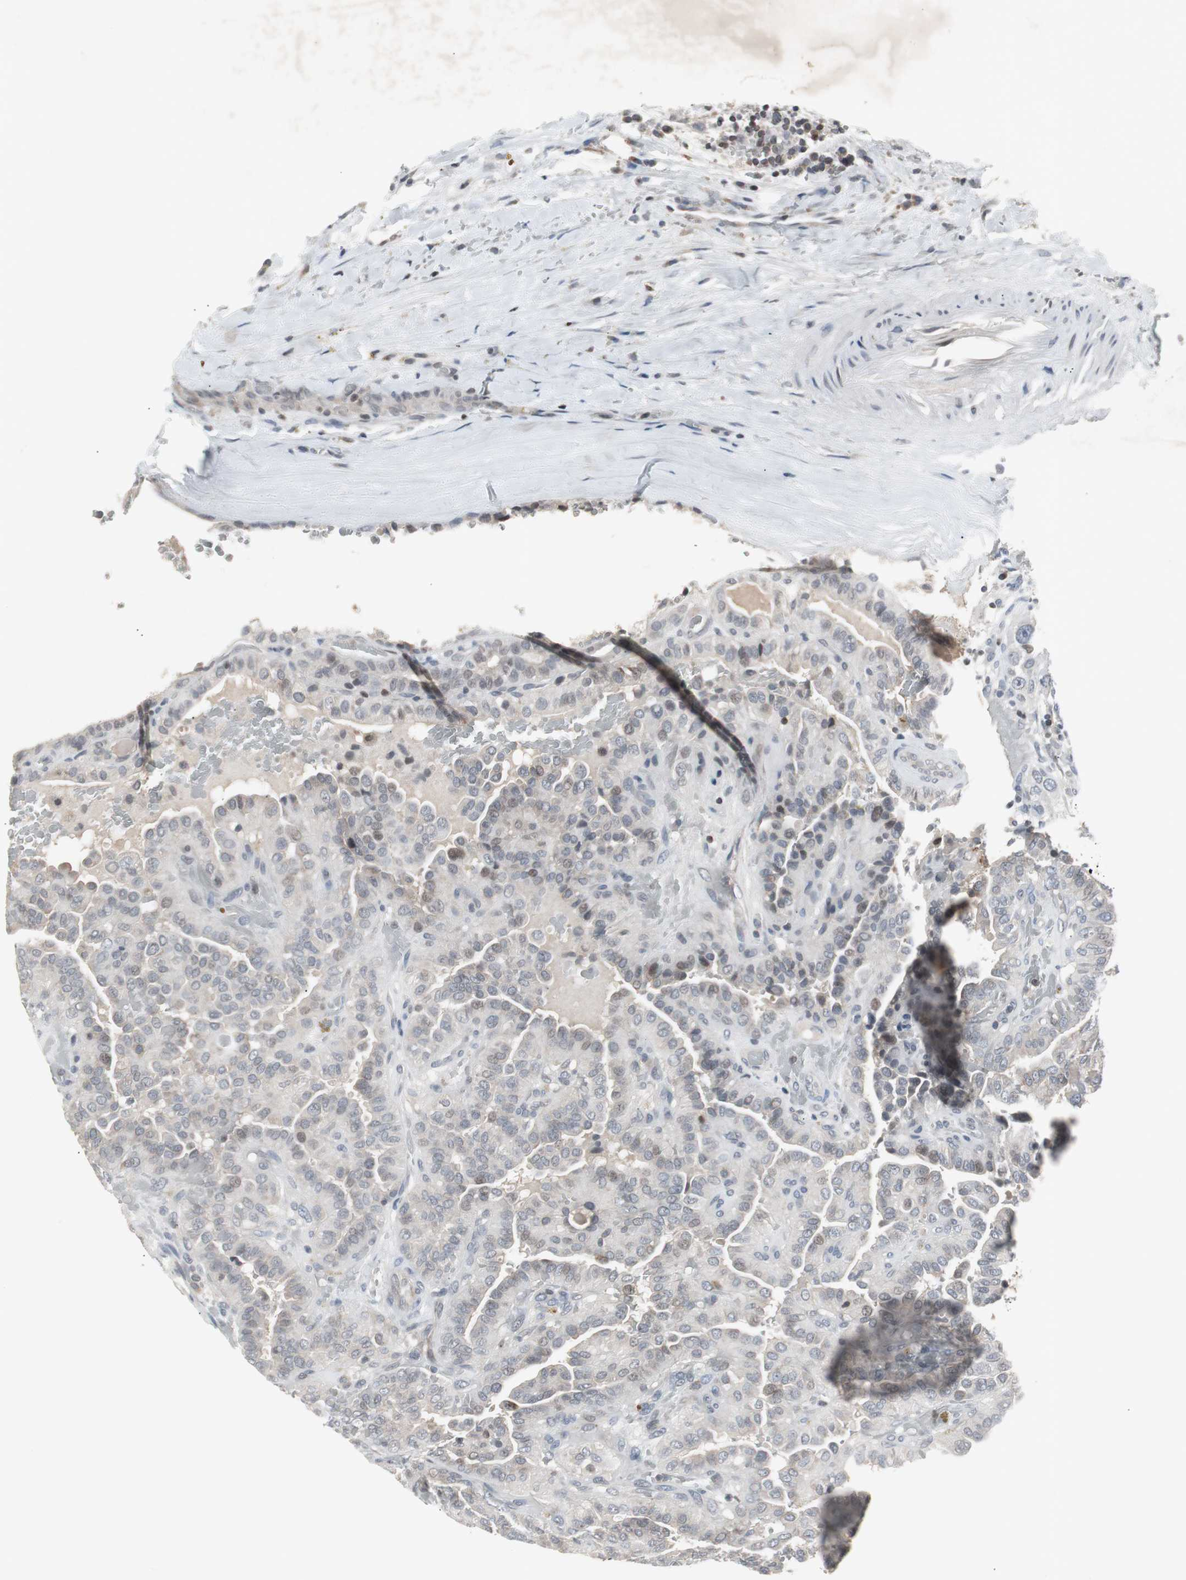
{"staining": {"intensity": "weak", "quantity": "<25%", "location": "cytoplasmic/membranous,nuclear"}, "tissue": "thyroid cancer", "cell_type": "Tumor cells", "image_type": "cancer", "snomed": [{"axis": "morphology", "description": "Papillary adenocarcinoma, NOS"}, {"axis": "topography", "description": "Thyroid gland"}], "caption": "Immunohistochemical staining of thyroid cancer (papillary adenocarcinoma) reveals no significant expression in tumor cells.", "gene": "ZNF396", "patient": {"sex": "male", "age": 77}}